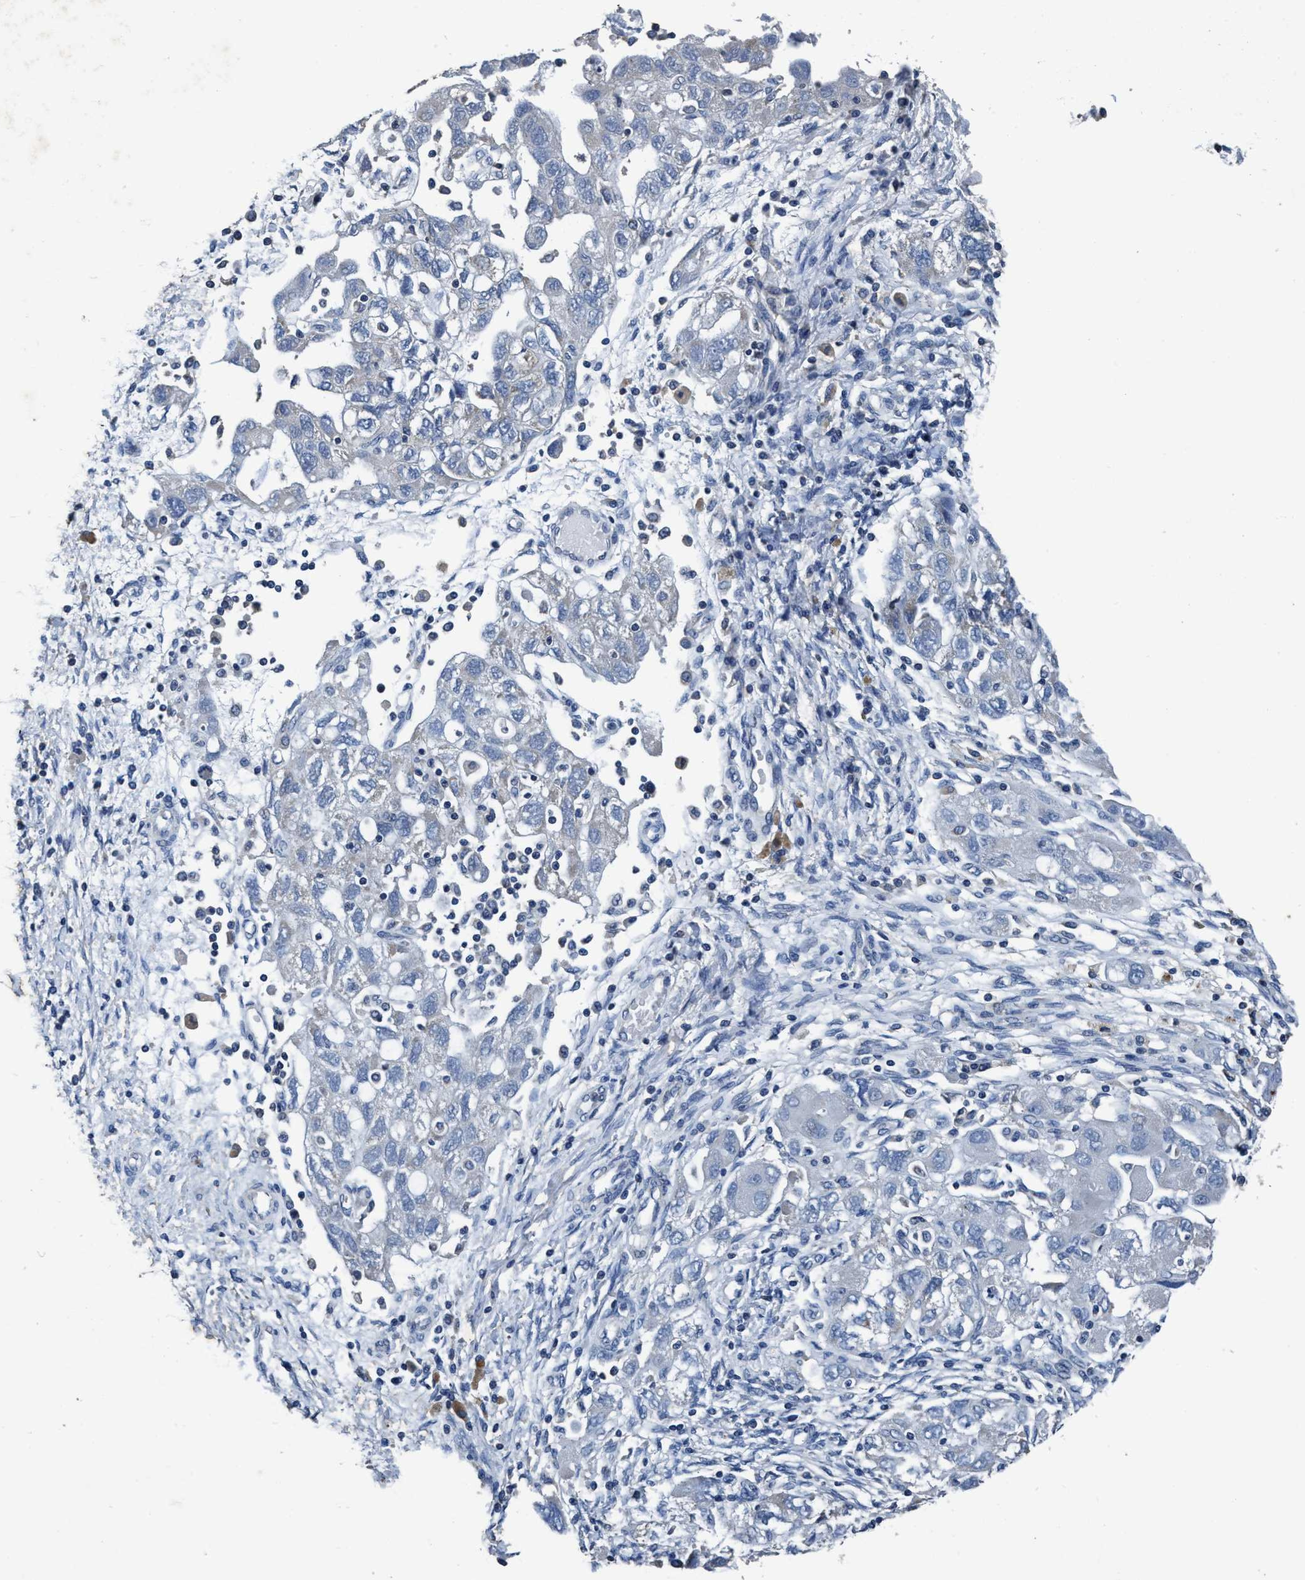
{"staining": {"intensity": "negative", "quantity": "none", "location": "none"}, "tissue": "ovarian cancer", "cell_type": "Tumor cells", "image_type": "cancer", "snomed": [{"axis": "morphology", "description": "Carcinoma, NOS"}, {"axis": "morphology", "description": "Cystadenocarcinoma, serous, NOS"}, {"axis": "topography", "description": "Ovary"}], "caption": "Ovarian cancer (carcinoma) was stained to show a protein in brown. There is no significant staining in tumor cells.", "gene": "ANKFN1", "patient": {"sex": "female", "age": 69}}